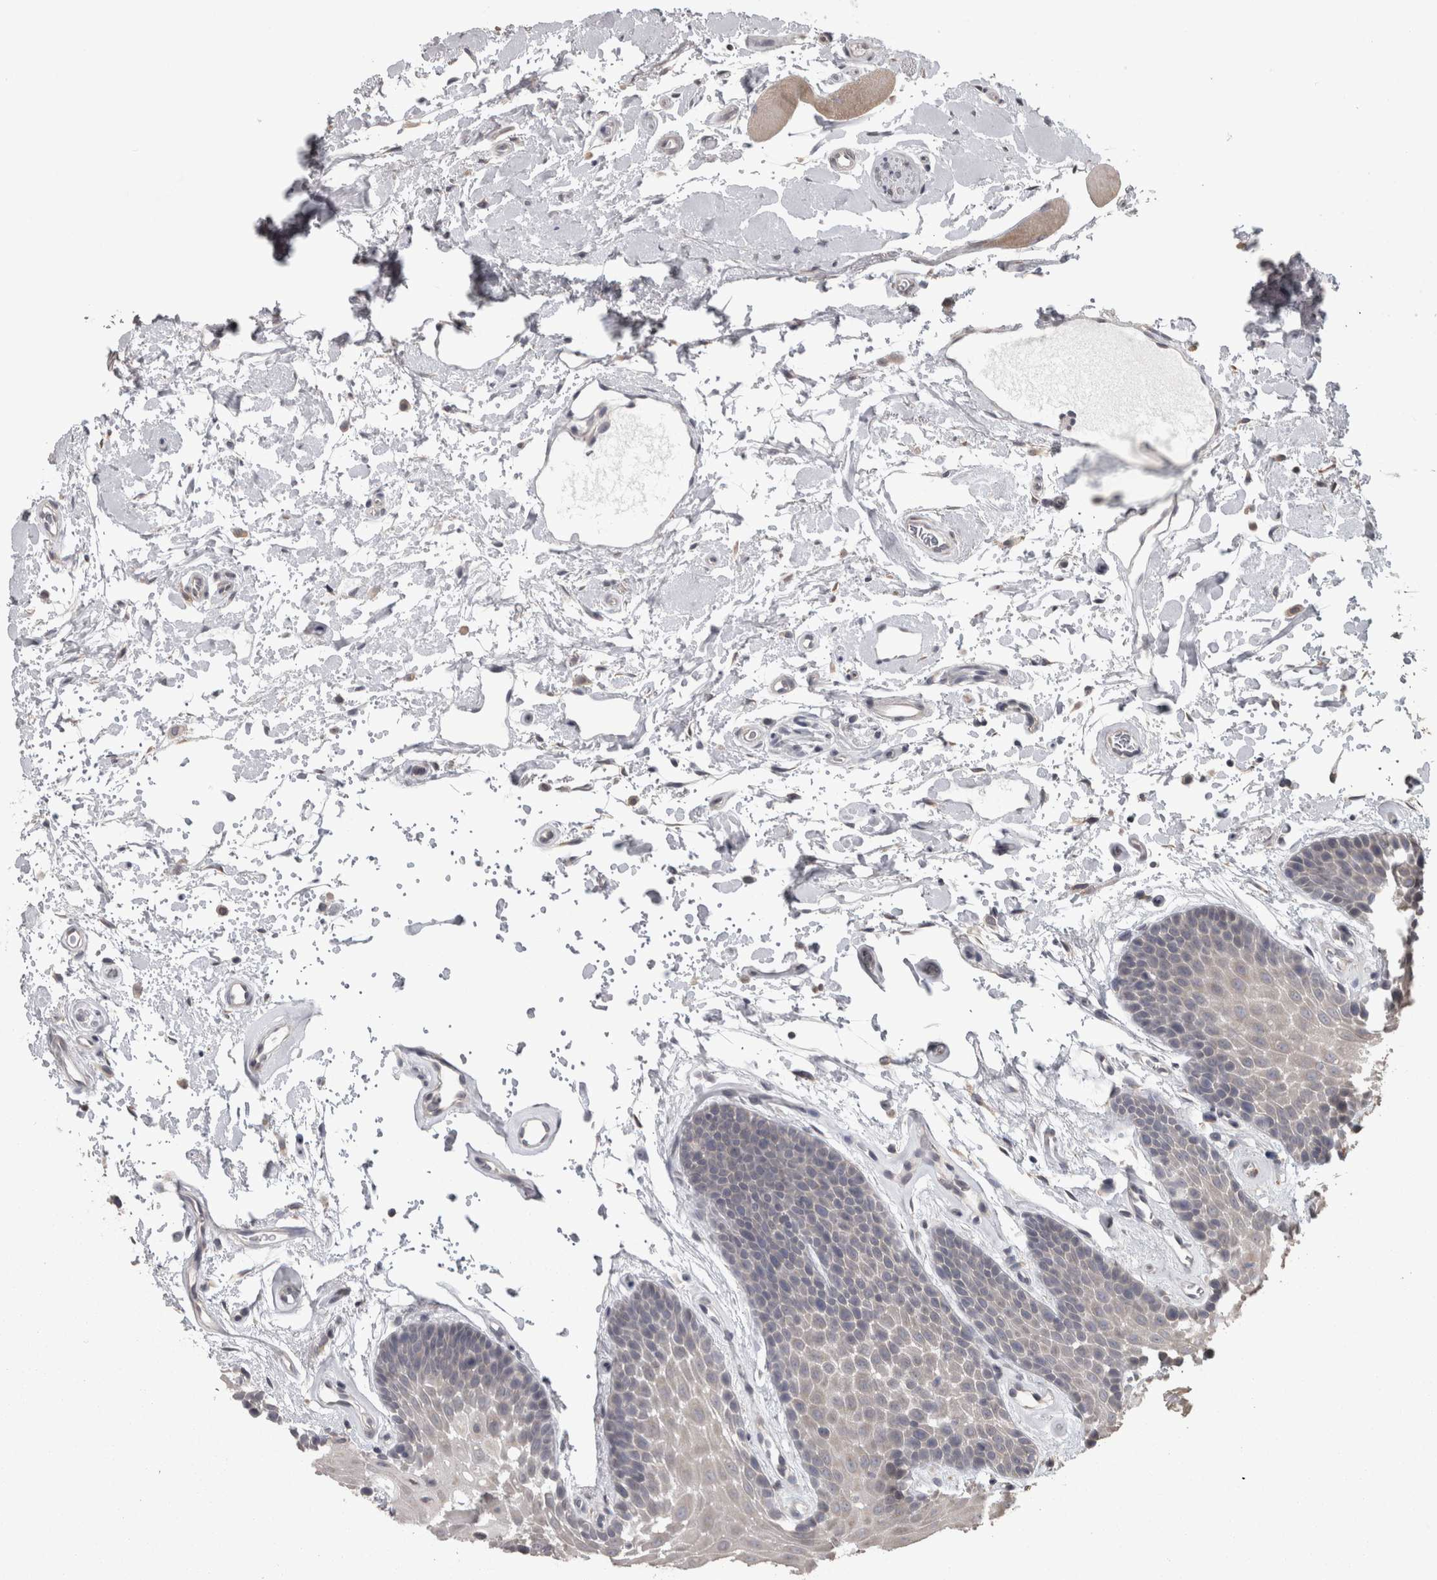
{"staining": {"intensity": "weak", "quantity": "<25%", "location": "cytoplasmic/membranous"}, "tissue": "oral mucosa", "cell_type": "Squamous epithelial cells", "image_type": "normal", "snomed": [{"axis": "morphology", "description": "Normal tissue, NOS"}, {"axis": "topography", "description": "Oral tissue"}], "caption": "This is an immunohistochemistry image of unremarkable oral mucosa. There is no expression in squamous epithelial cells.", "gene": "RAB29", "patient": {"sex": "male", "age": 62}}